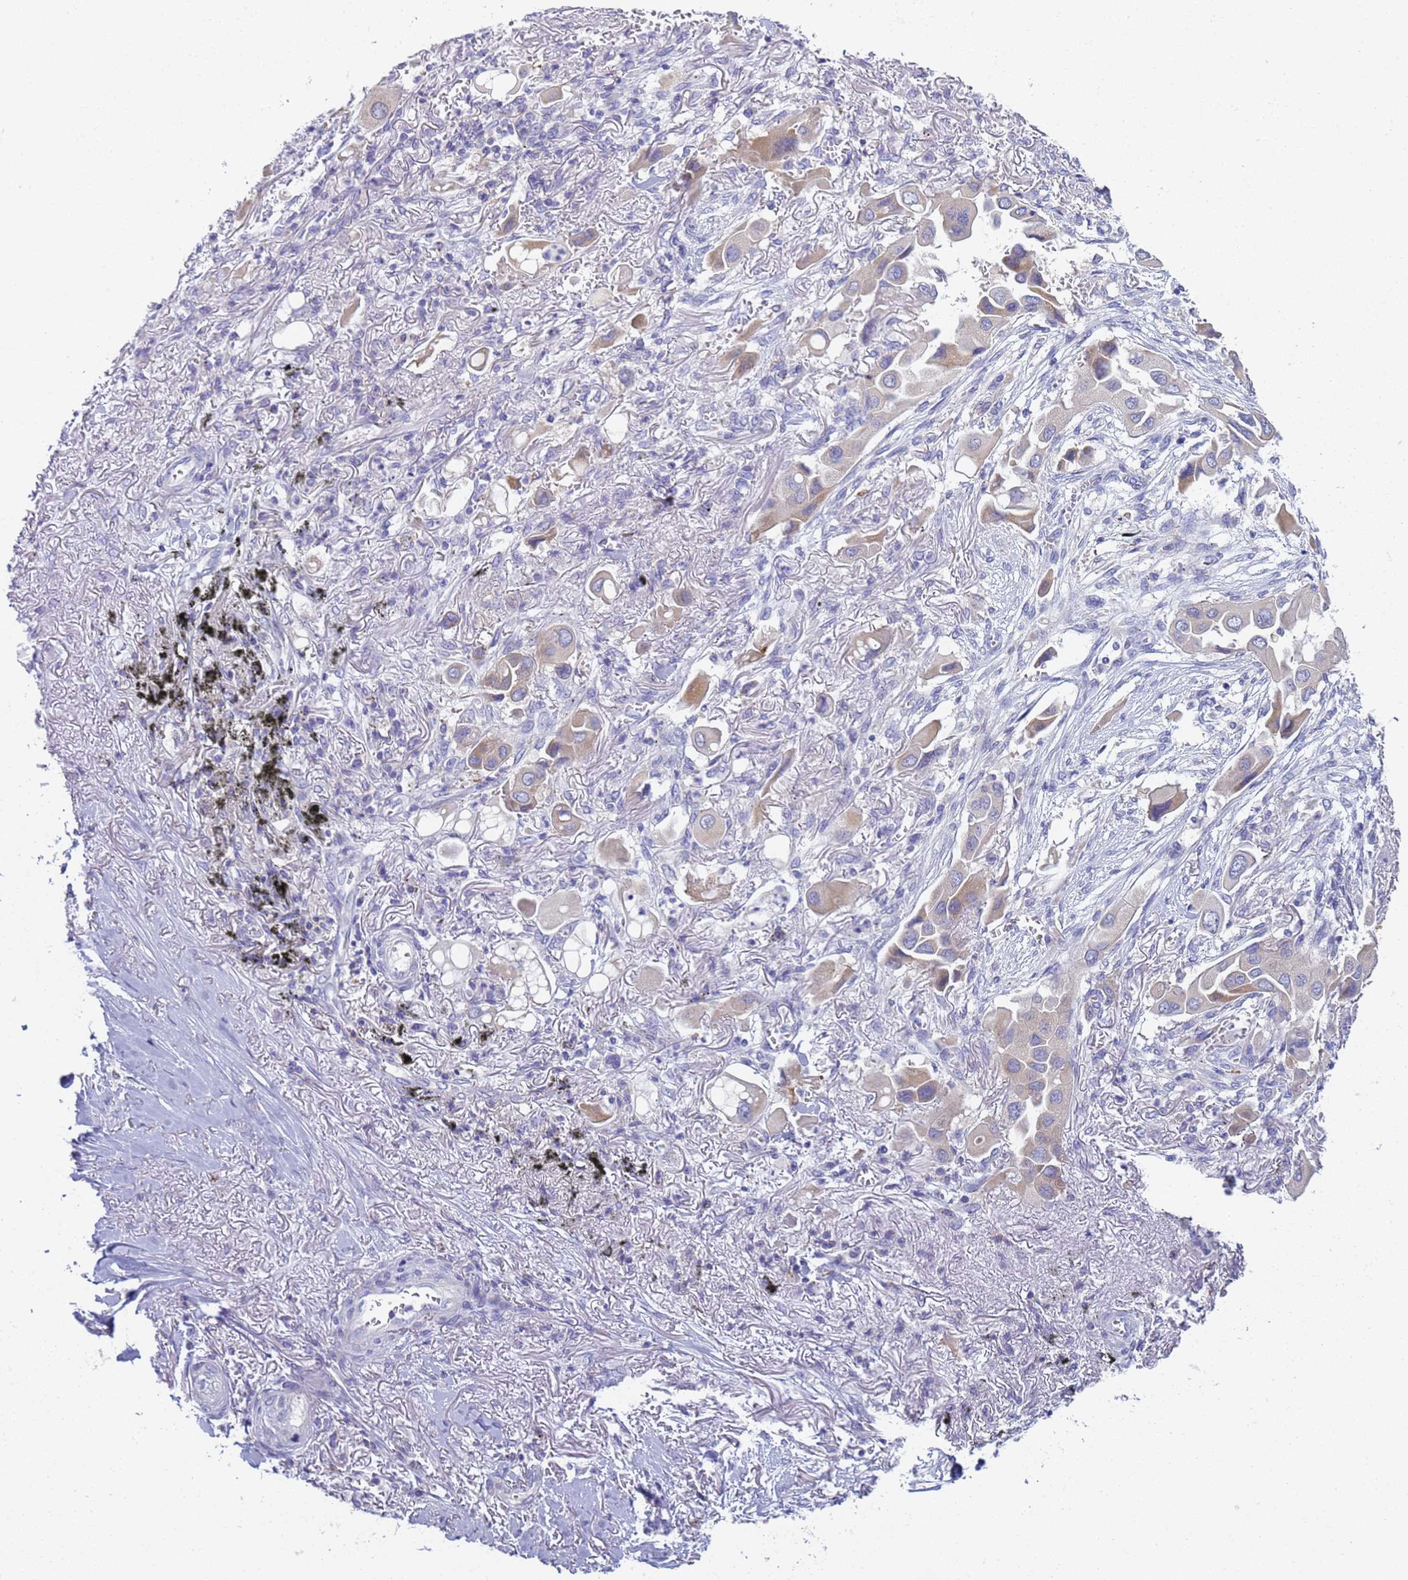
{"staining": {"intensity": "weak", "quantity": "<25%", "location": "cytoplasmic/membranous"}, "tissue": "lung cancer", "cell_type": "Tumor cells", "image_type": "cancer", "snomed": [{"axis": "morphology", "description": "Adenocarcinoma, NOS"}, {"axis": "topography", "description": "Lung"}], "caption": "This is a micrograph of IHC staining of adenocarcinoma (lung), which shows no expression in tumor cells. (DAB IHC with hematoxylin counter stain).", "gene": "CR1", "patient": {"sex": "female", "age": 76}}